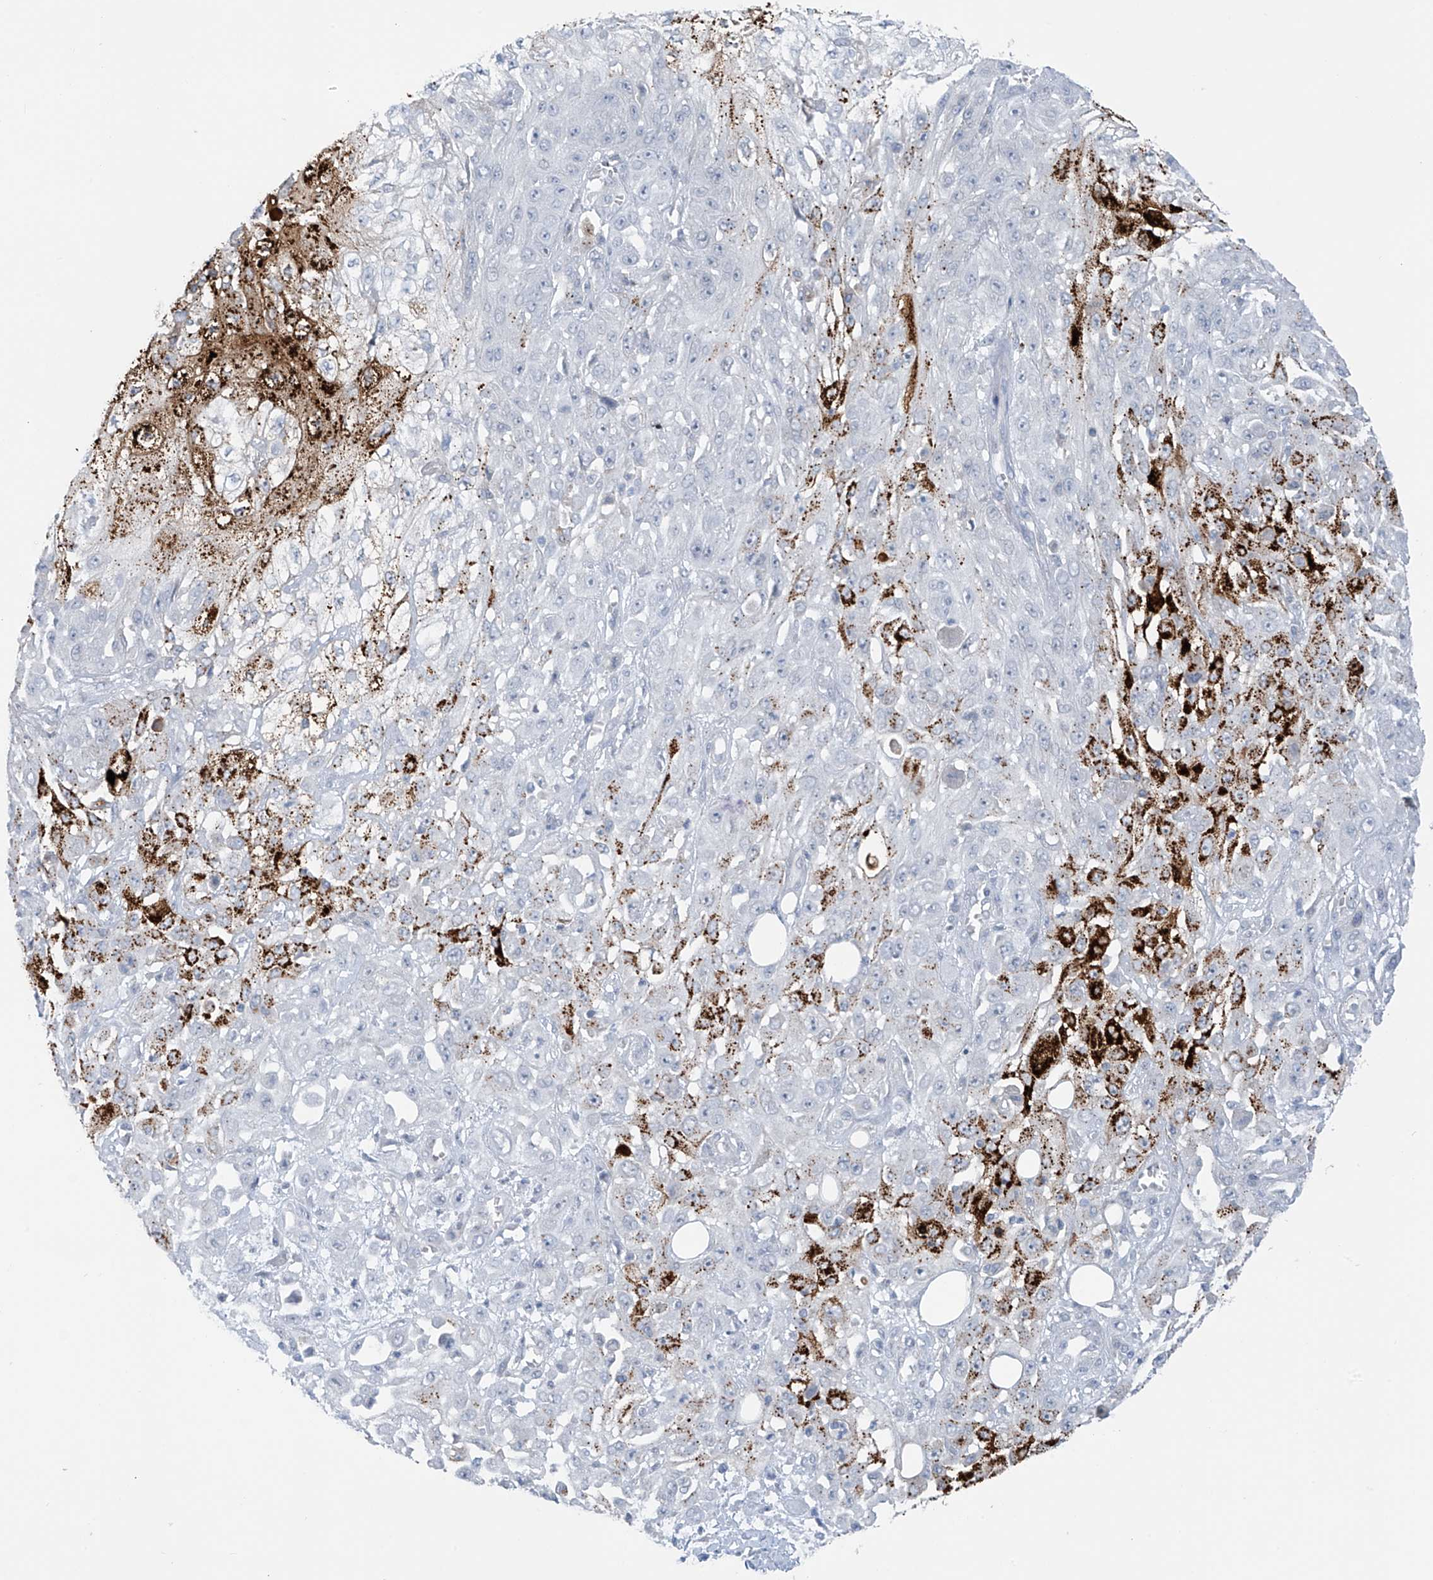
{"staining": {"intensity": "strong", "quantity": "<25%", "location": "cytoplasmic/membranous"}, "tissue": "skin cancer", "cell_type": "Tumor cells", "image_type": "cancer", "snomed": [{"axis": "morphology", "description": "Squamous cell carcinoma, NOS"}, {"axis": "morphology", "description": "Squamous cell carcinoma, metastatic, NOS"}, {"axis": "topography", "description": "Skin"}, {"axis": "topography", "description": "Lymph node"}], "caption": "Tumor cells demonstrate strong cytoplasmic/membranous staining in about <25% of cells in skin cancer.", "gene": "ZNF793", "patient": {"sex": "male", "age": 75}}